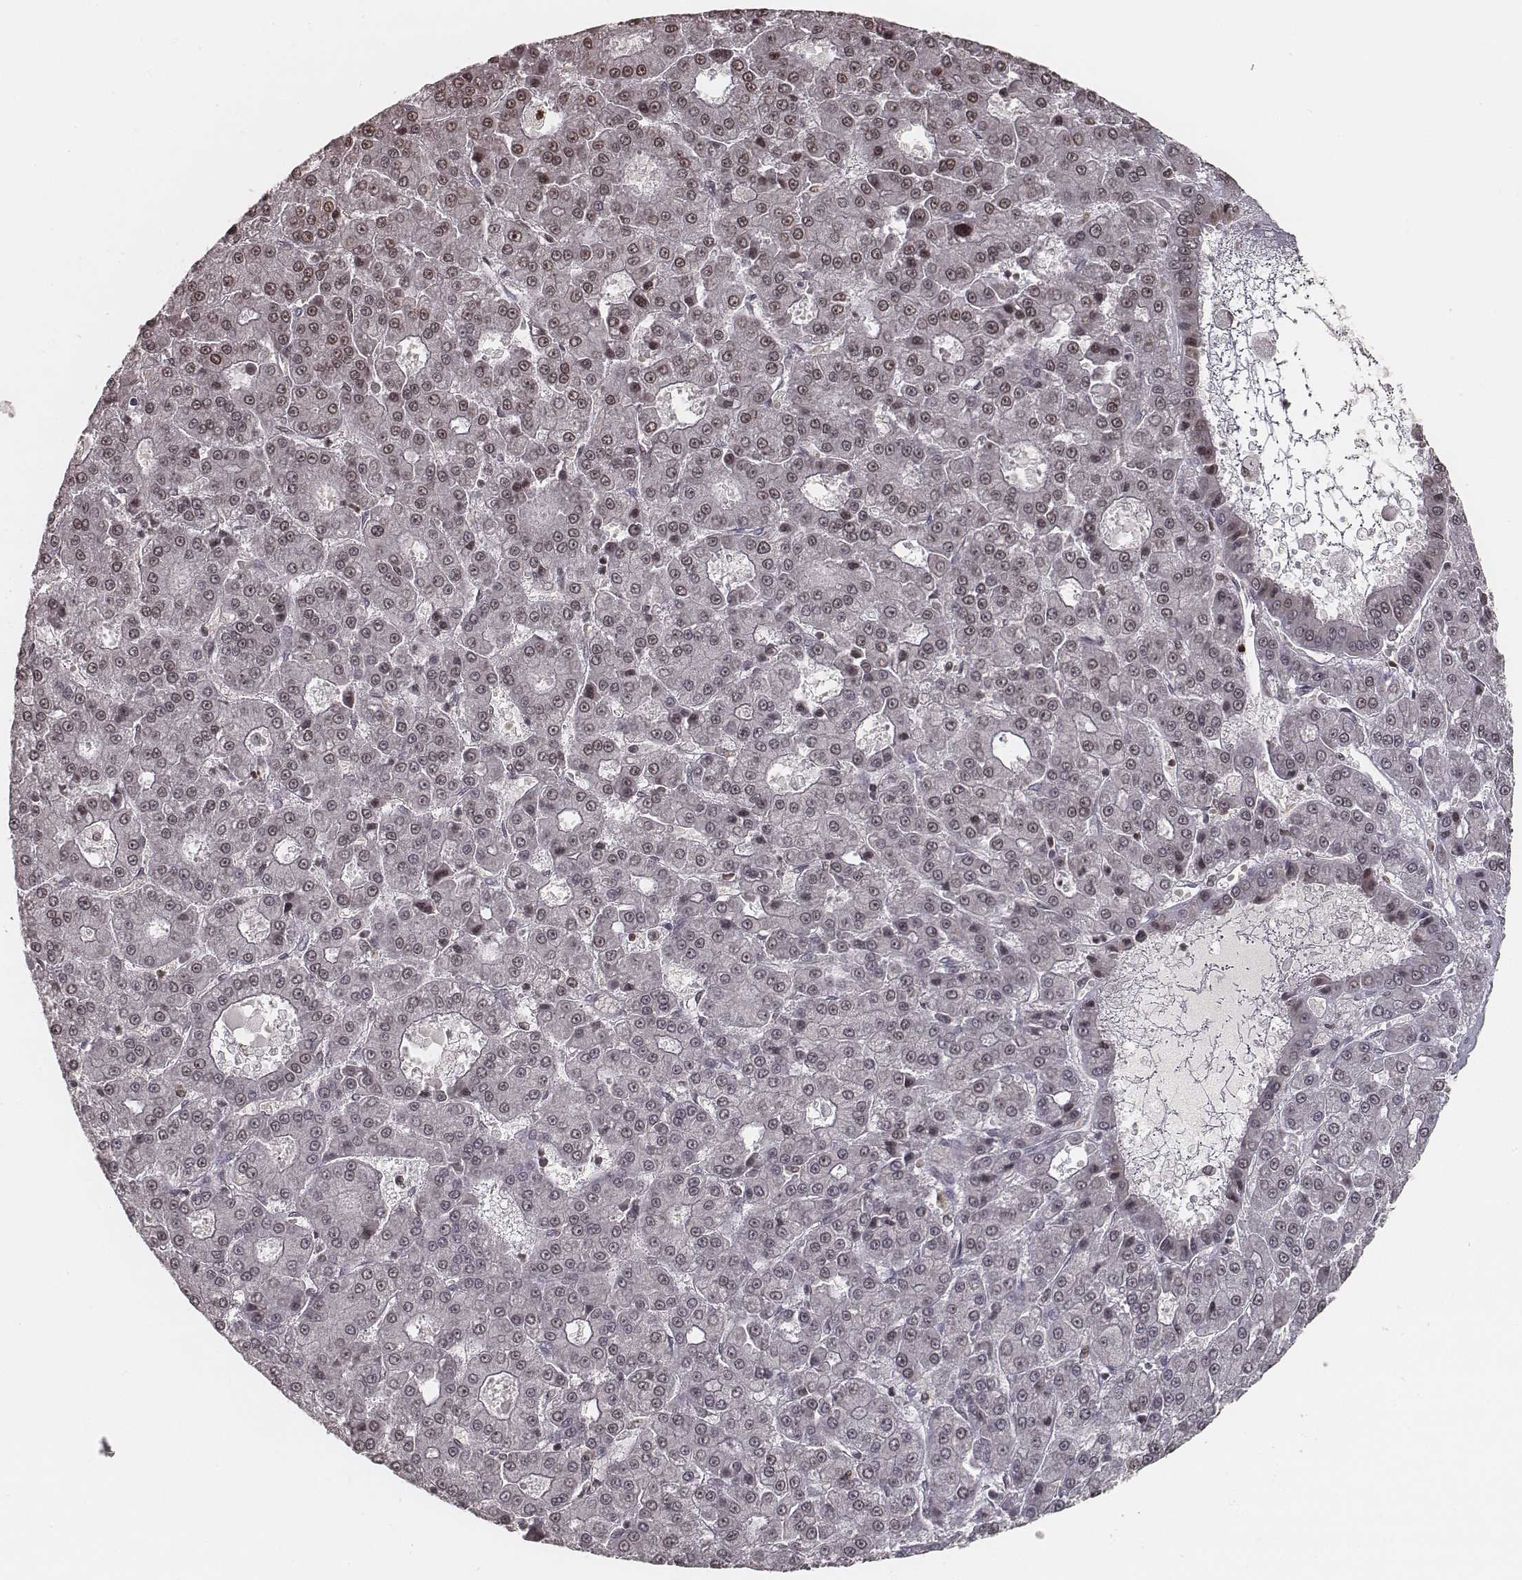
{"staining": {"intensity": "weak", "quantity": "<25%", "location": "nuclear"}, "tissue": "liver cancer", "cell_type": "Tumor cells", "image_type": "cancer", "snomed": [{"axis": "morphology", "description": "Carcinoma, Hepatocellular, NOS"}, {"axis": "topography", "description": "Liver"}], "caption": "Liver cancer stained for a protein using immunohistochemistry (IHC) reveals no expression tumor cells.", "gene": "HMGA2", "patient": {"sex": "male", "age": 70}}